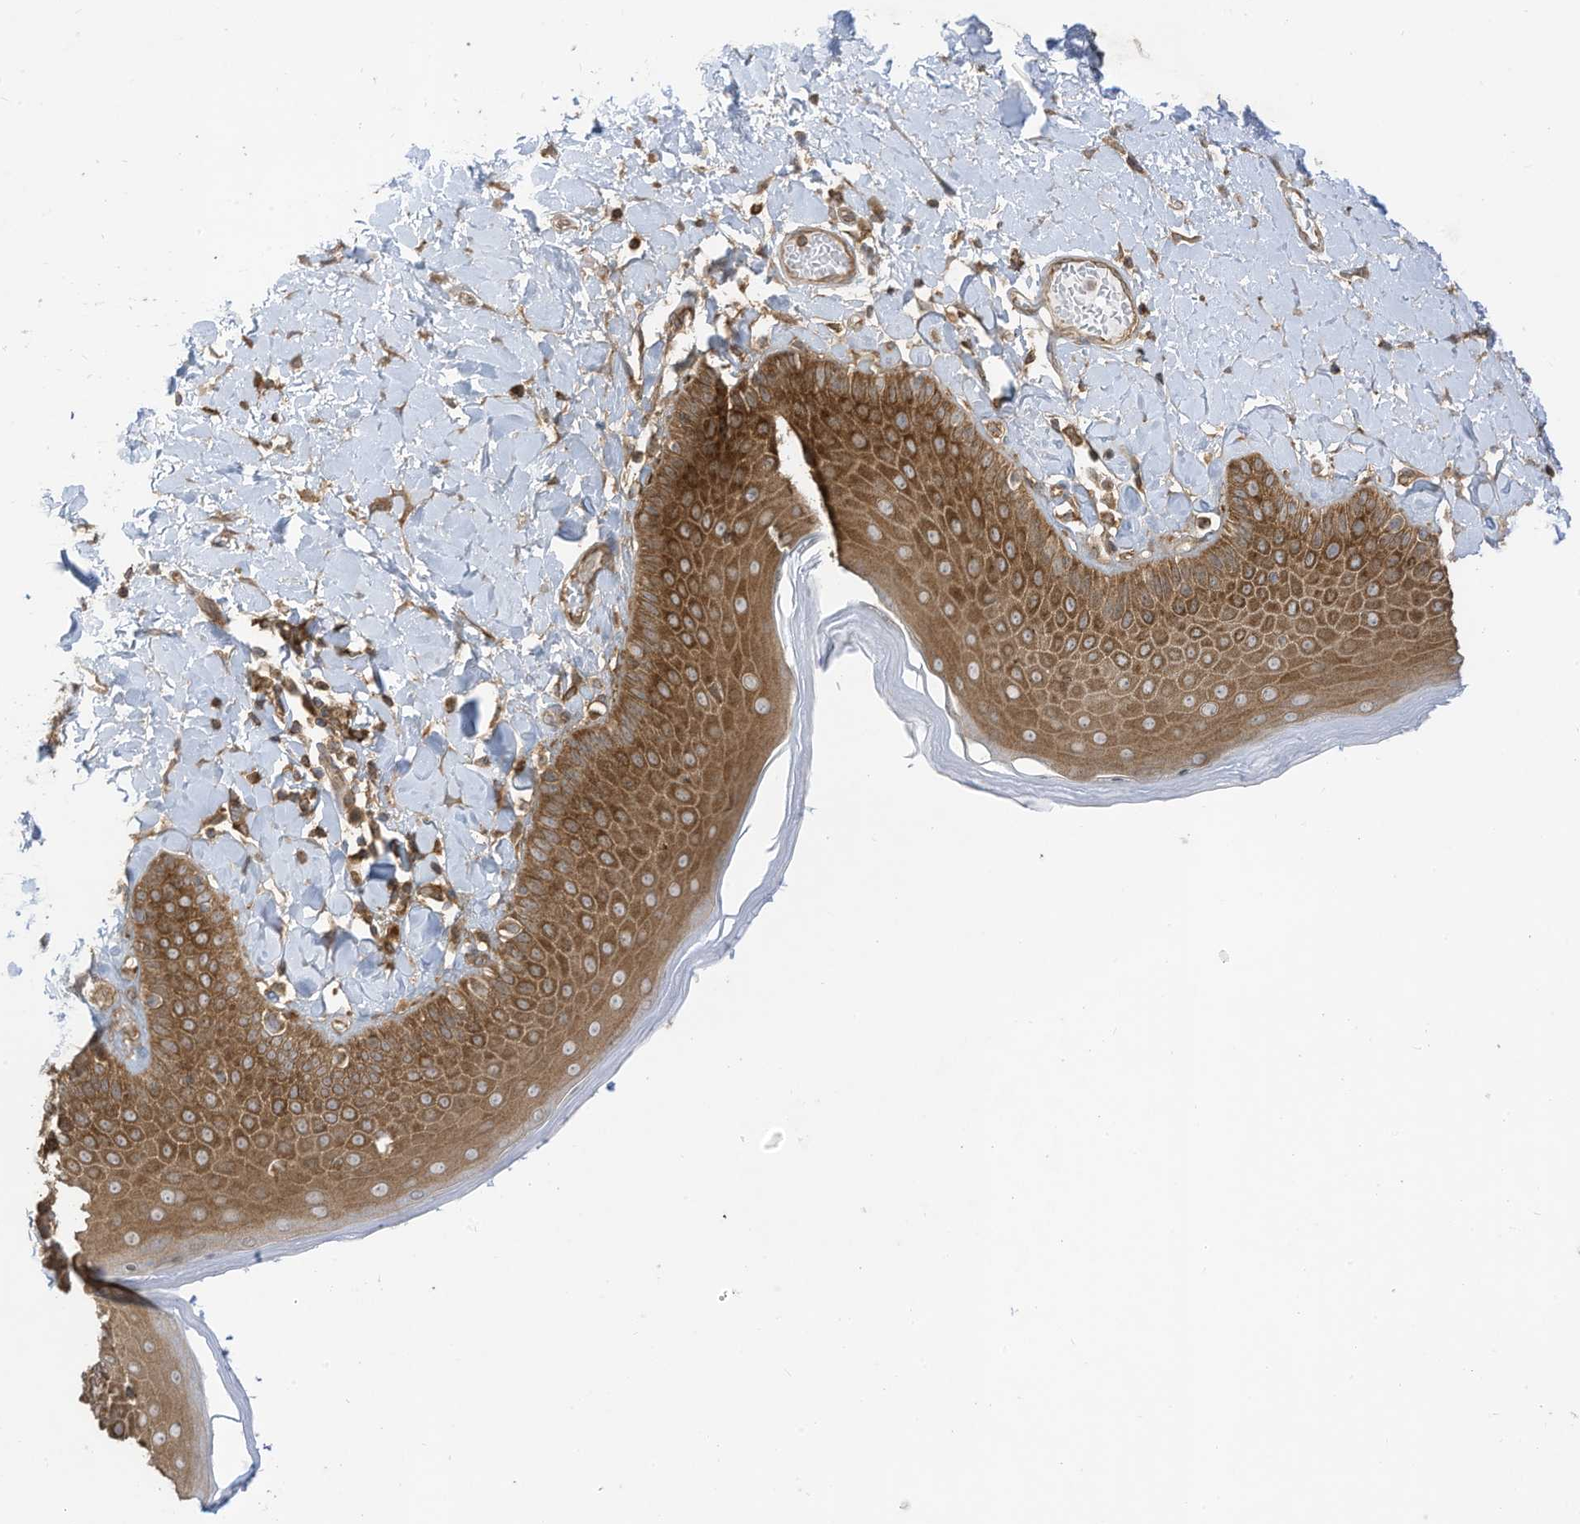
{"staining": {"intensity": "moderate", "quantity": ">75%", "location": "cytoplasmic/membranous"}, "tissue": "skin", "cell_type": "Epidermal cells", "image_type": "normal", "snomed": [{"axis": "morphology", "description": "Normal tissue, NOS"}, {"axis": "topography", "description": "Anal"}], "caption": "IHC image of unremarkable skin: human skin stained using immunohistochemistry demonstrates medium levels of moderate protein expression localized specifically in the cytoplasmic/membranous of epidermal cells, appearing as a cytoplasmic/membranous brown color.", "gene": "REPS1", "patient": {"sex": "male", "age": 69}}